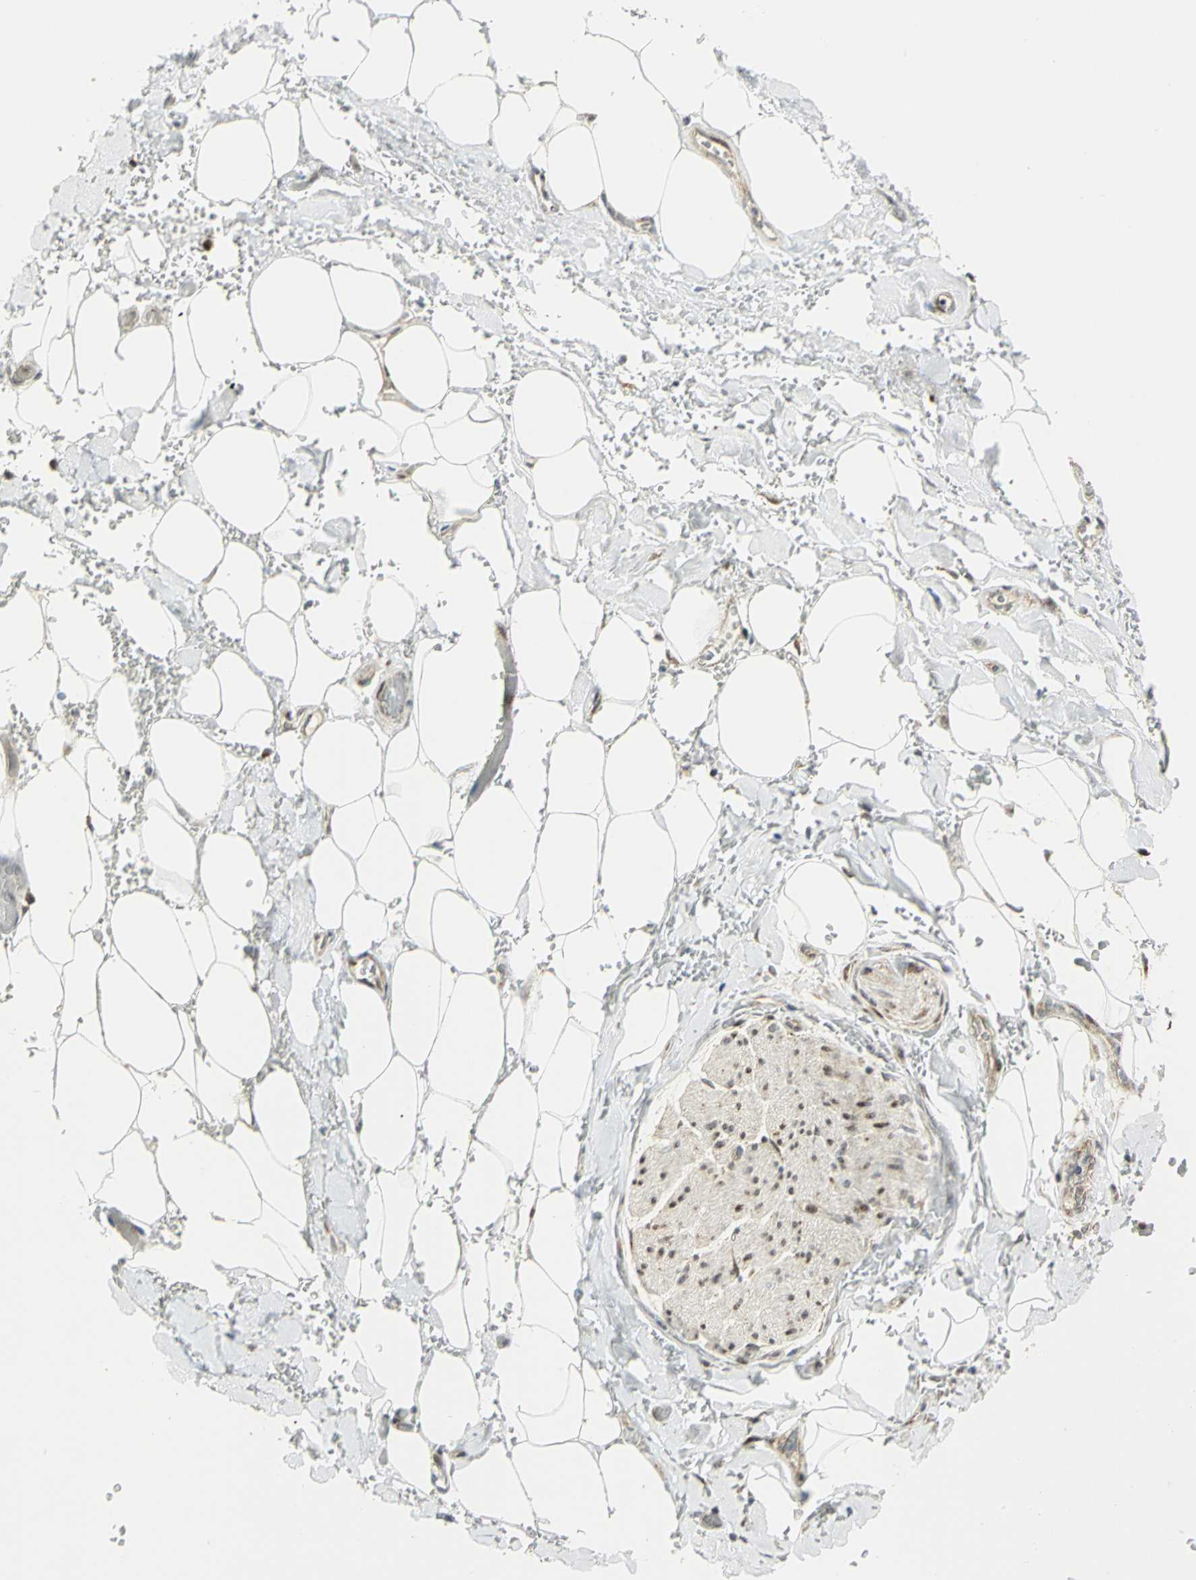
{"staining": {"intensity": "moderate", "quantity": "25%-75%", "location": "nuclear"}, "tissue": "adipose tissue", "cell_type": "Adipocytes", "image_type": "normal", "snomed": [{"axis": "morphology", "description": "Normal tissue, NOS"}, {"axis": "morphology", "description": "Cholangiocarcinoma"}, {"axis": "topography", "description": "Liver"}, {"axis": "topography", "description": "Peripheral nerve tissue"}], "caption": "IHC histopathology image of benign human adipose tissue stained for a protein (brown), which reveals medium levels of moderate nuclear expression in approximately 25%-75% of adipocytes.", "gene": "ATP6V1A", "patient": {"sex": "male", "age": 50}}